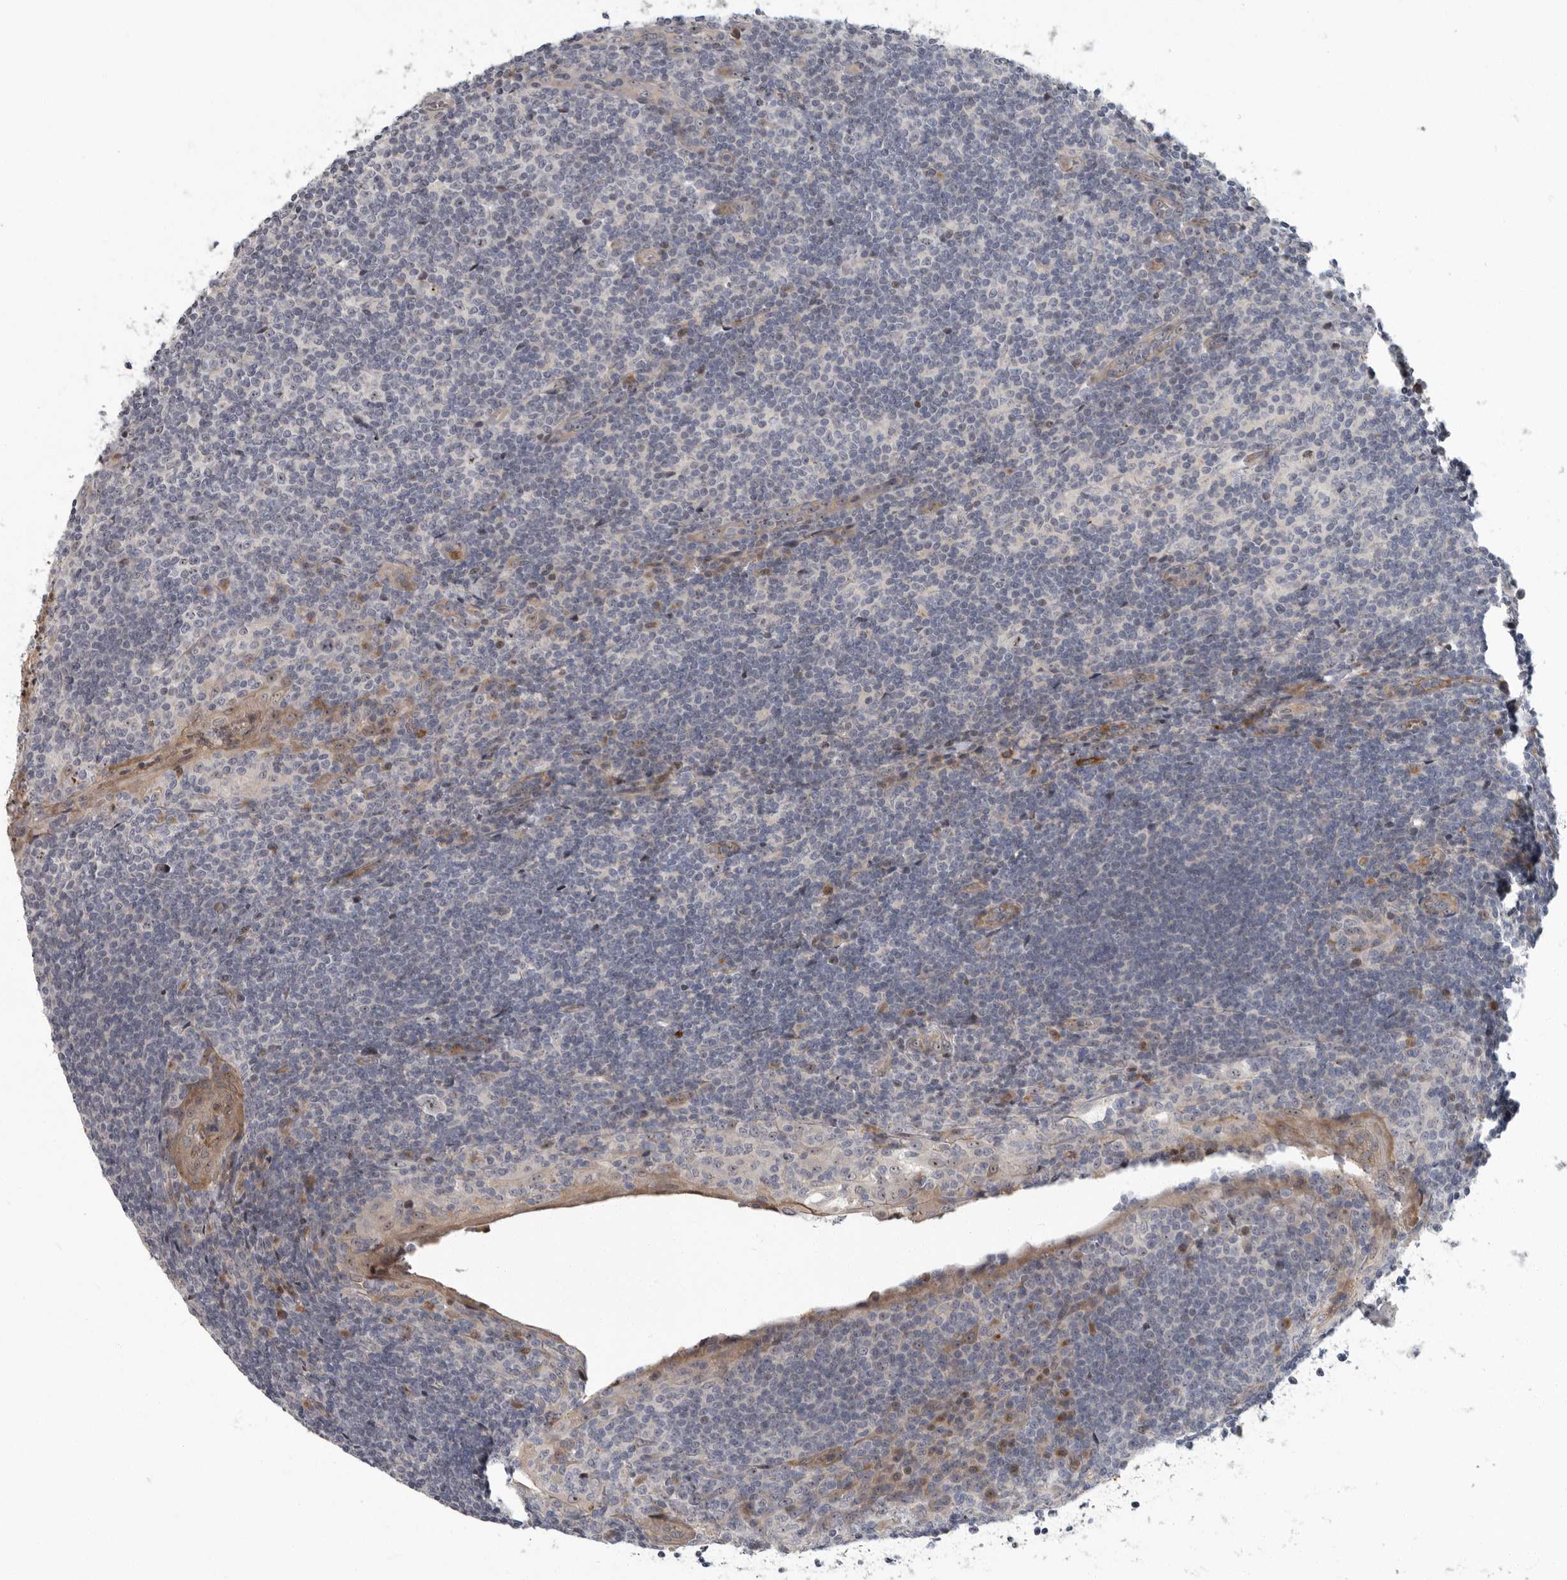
{"staining": {"intensity": "moderate", "quantity": "<25%", "location": "cytoplasmic/membranous"}, "tissue": "tonsil", "cell_type": "Germinal center cells", "image_type": "normal", "snomed": [{"axis": "morphology", "description": "Normal tissue, NOS"}, {"axis": "topography", "description": "Tonsil"}], "caption": "DAB (3,3'-diaminobenzidine) immunohistochemical staining of normal tonsil displays moderate cytoplasmic/membranous protein staining in approximately <25% of germinal center cells.", "gene": "PDCD11", "patient": {"sex": "male", "age": 37}}